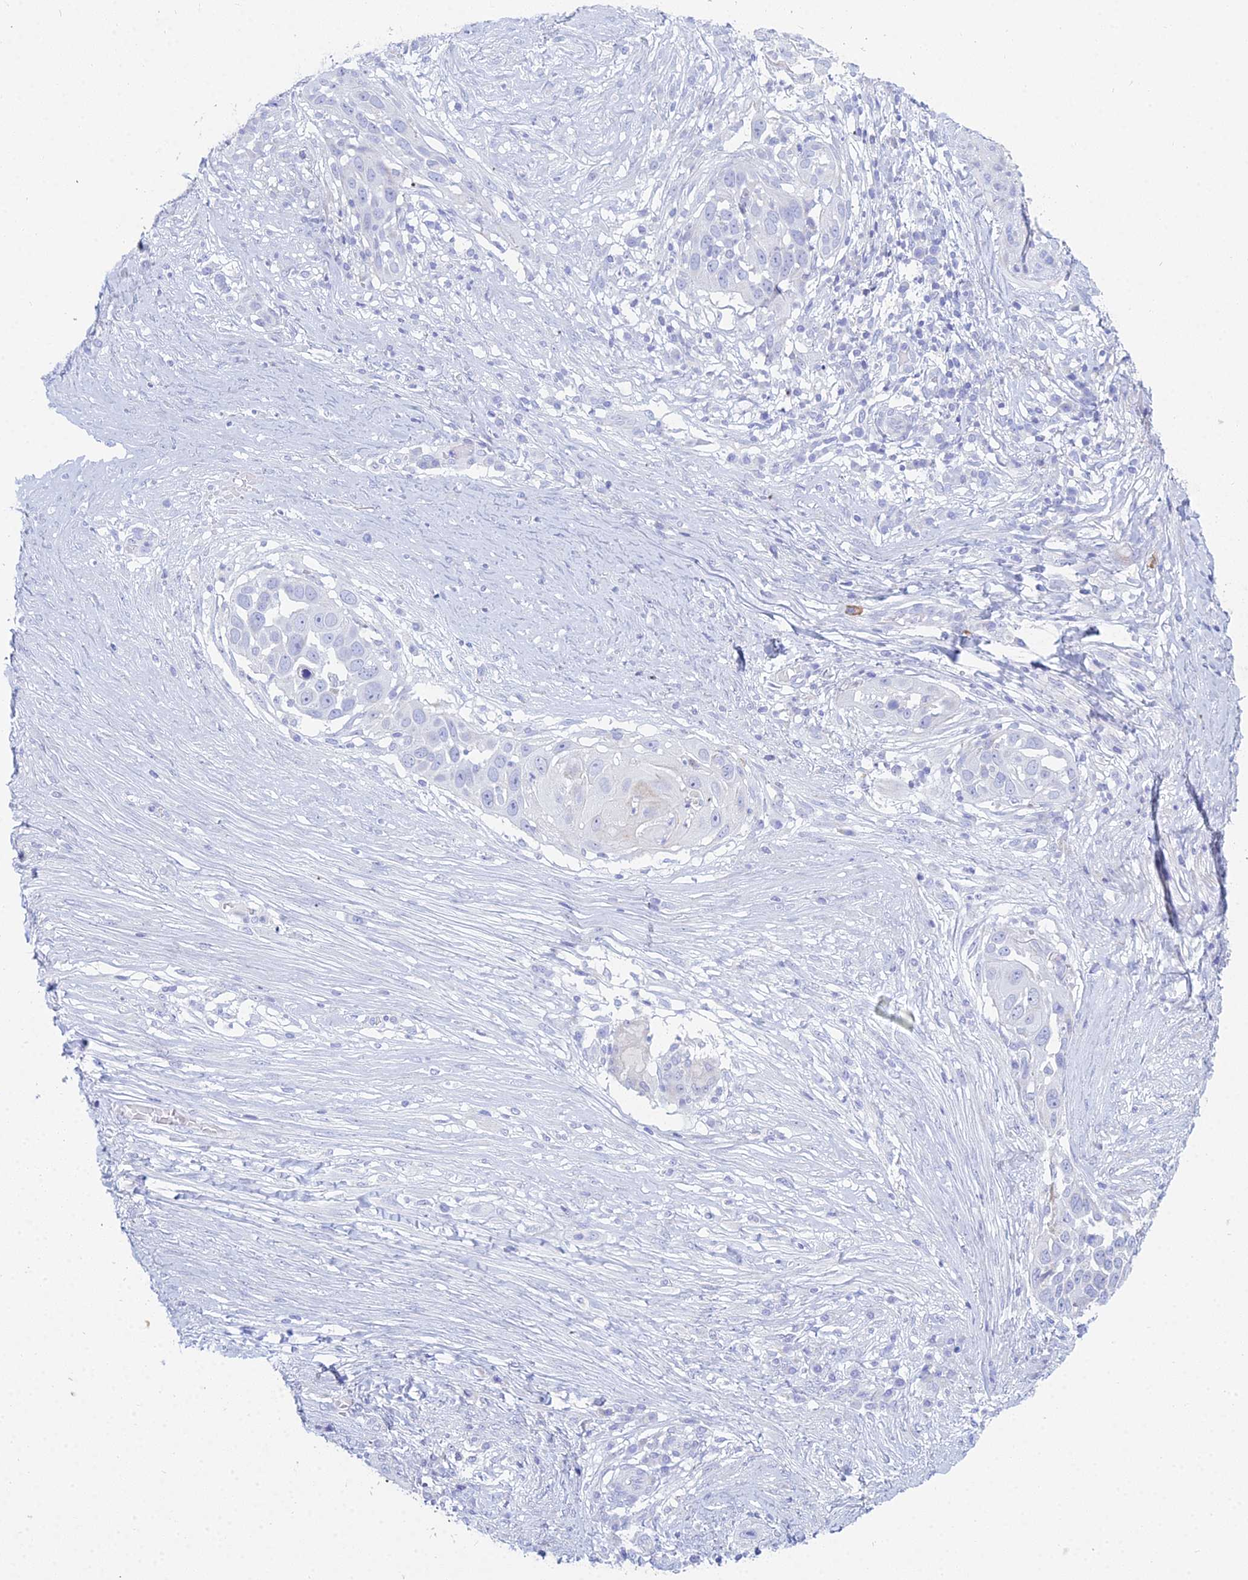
{"staining": {"intensity": "negative", "quantity": "none", "location": "none"}, "tissue": "skin cancer", "cell_type": "Tumor cells", "image_type": "cancer", "snomed": [{"axis": "morphology", "description": "Squamous cell carcinoma, NOS"}, {"axis": "topography", "description": "Skin"}], "caption": "Tumor cells show no significant staining in squamous cell carcinoma (skin).", "gene": "PRR13", "patient": {"sex": "female", "age": 44}}